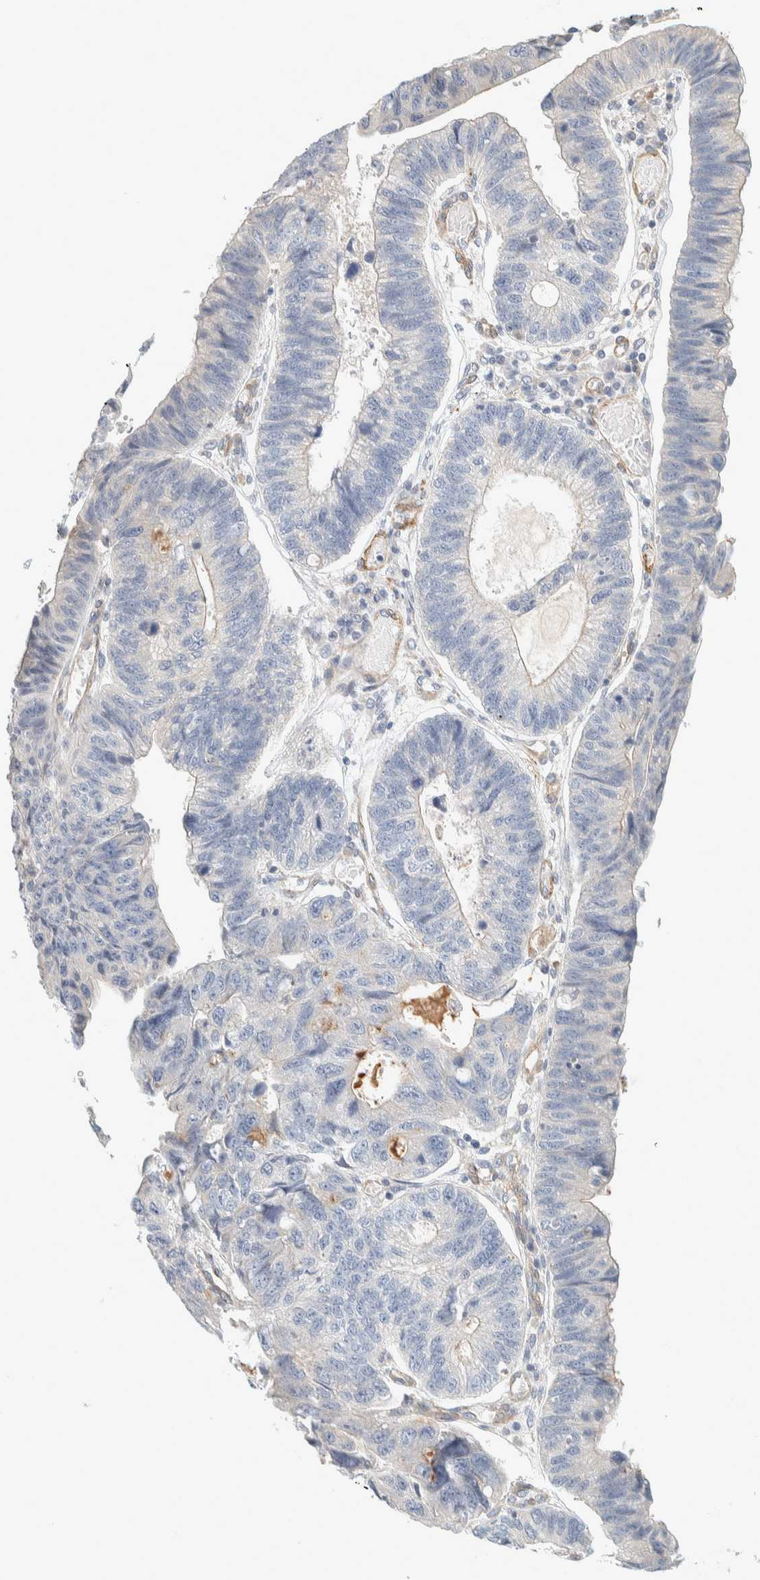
{"staining": {"intensity": "negative", "quantity": "none", "location": "none"}, "tissue": "stomach cancer", "cell_type": "Tumor cells", "image_type": "cancer", "snomed": [{"axis": "morphology", "description": "Adenocarcinoma, NOS"}, {"axis": "topography", "description": "Stomach"}], "caption": "The histopathology image displays no significant staining in tumor cells of stomach cancer.", "gene": "CDR2", "patient": {"sex": "male", "age": 59}}